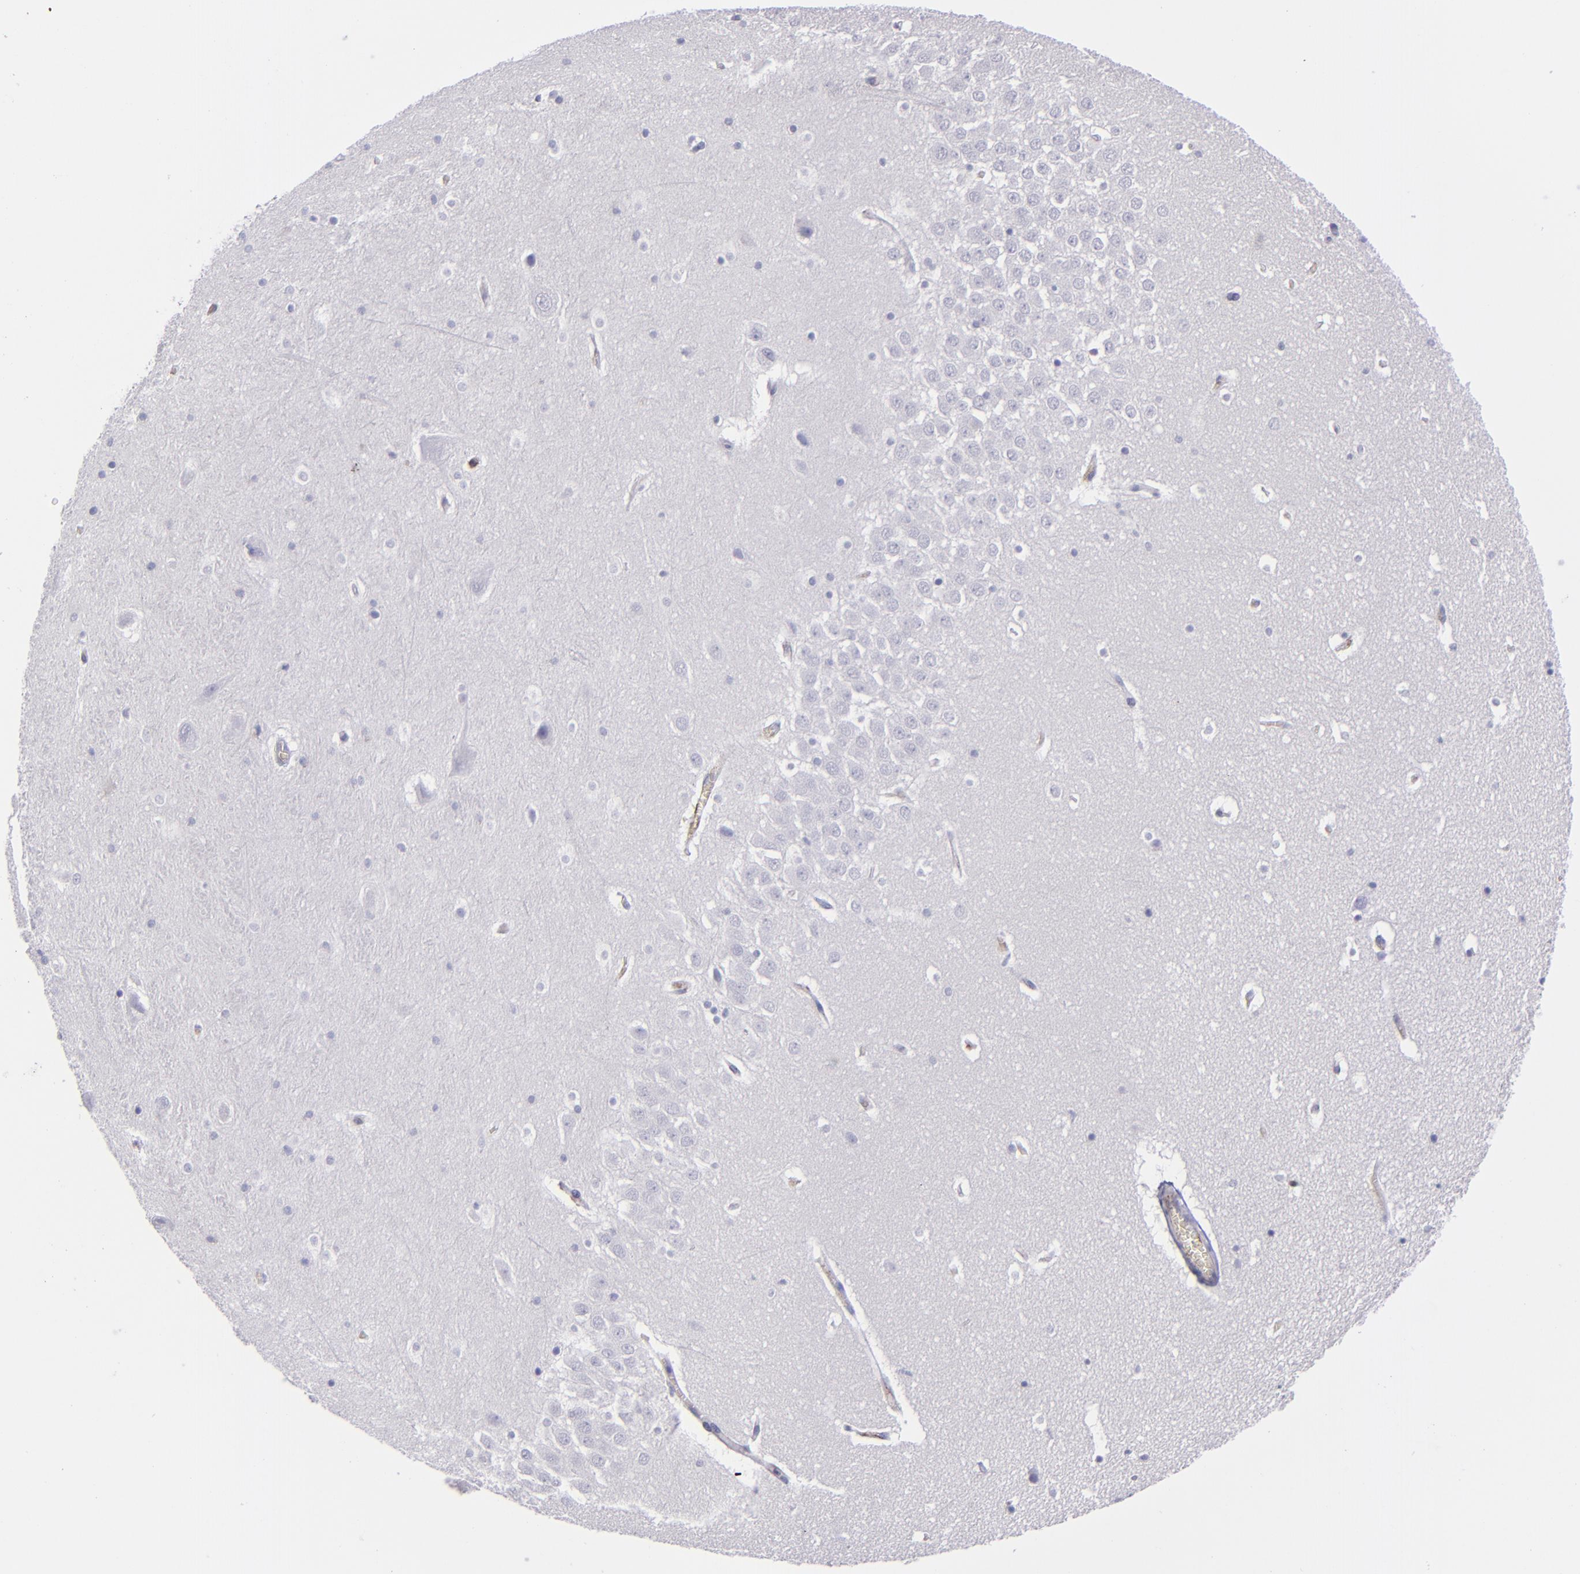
{"staining": {"intensity": "negative", "quantity": "none", "location": "none"}, "tissue": "hippocampus", "cell_type": "Glial cells", "image_type": "normal", "snomed": [{"axis": "morphology", "description": "Normal tissue, NOS"}, {"axis": "topography", "description": "Hippocampus"}], "caption": "Human hippocampus stained for a protein using immunohistochemistry (IHC) exhibits no positivity in glial cells.", "gene": "CD27", "patient": {"sex": "male", "age": 45}}